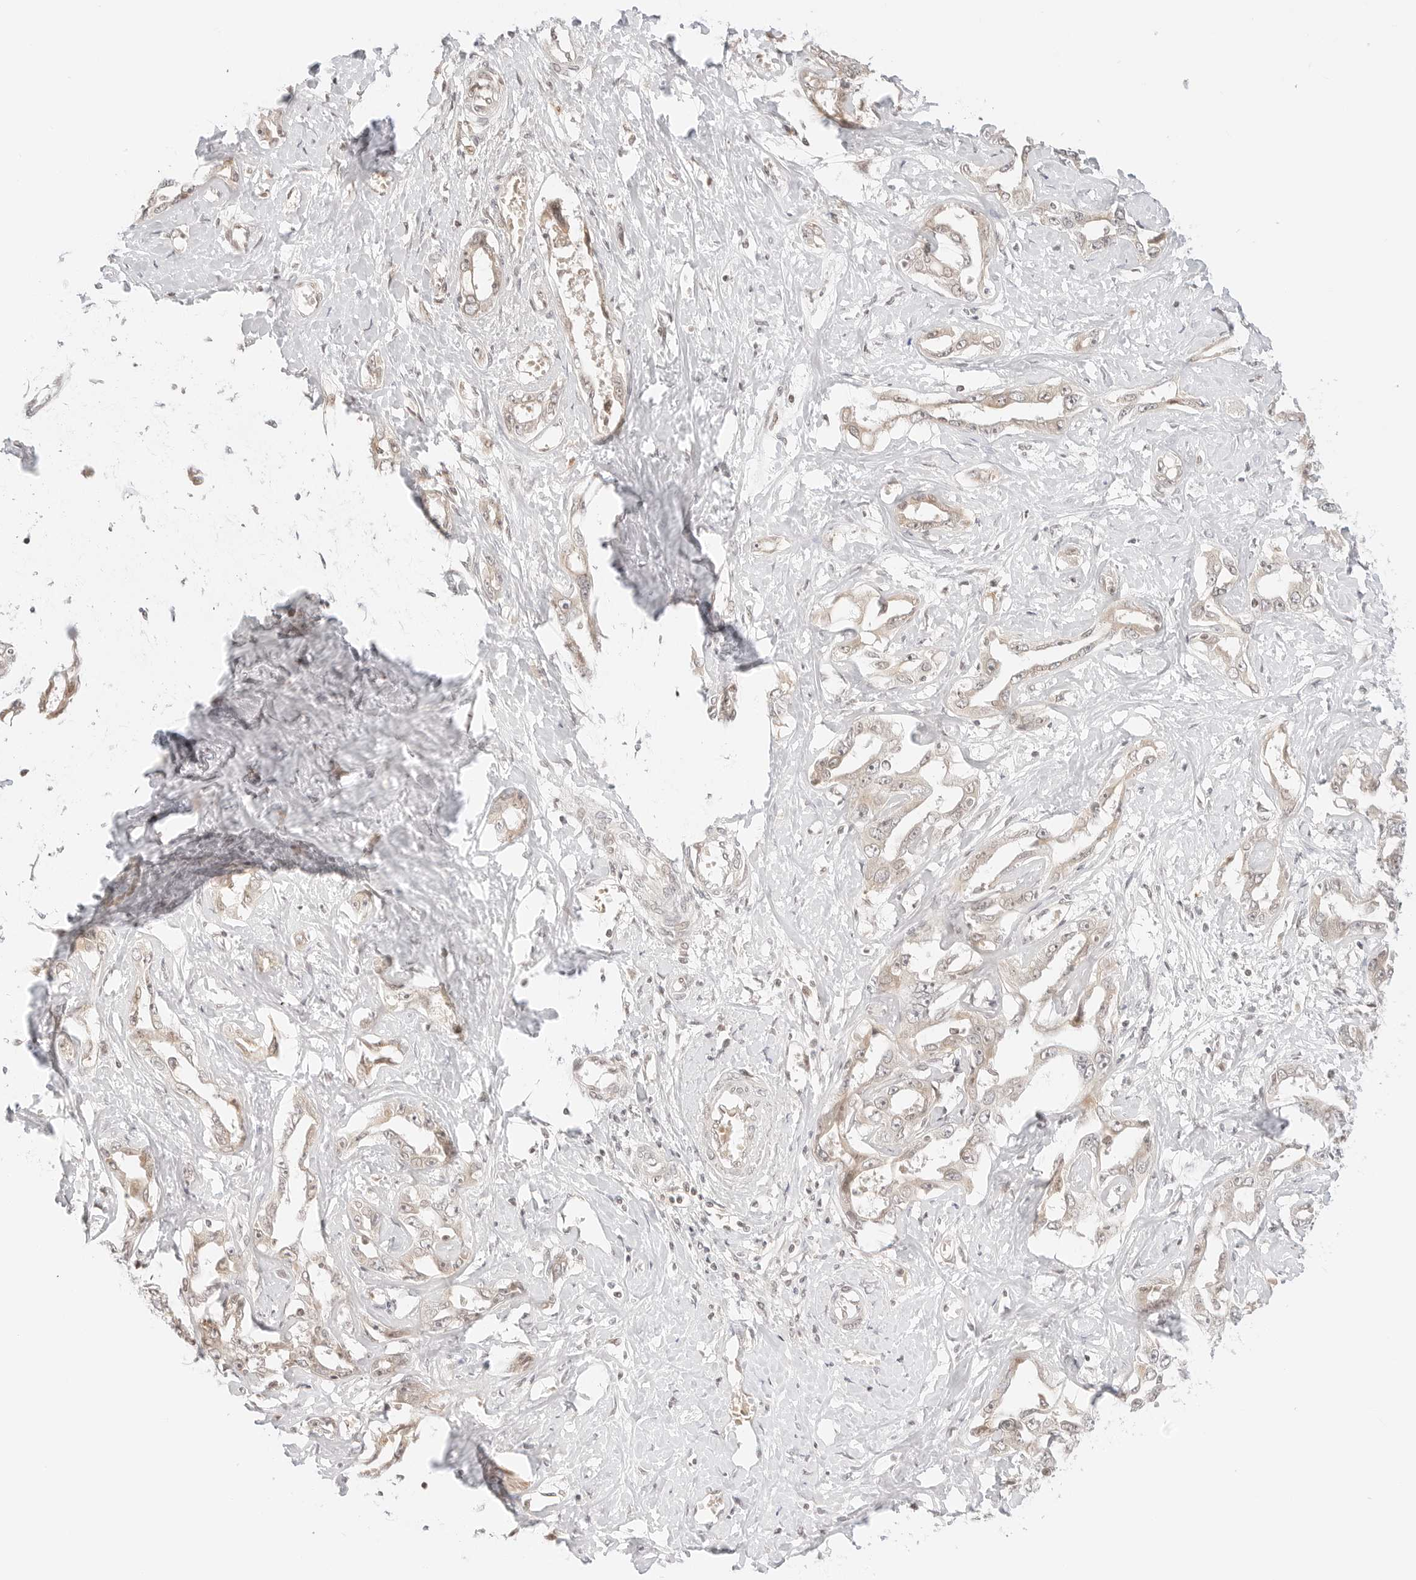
{"staining": {"intensity": "weak", "quantity": "25%-75%", "location": "cytoplasmic/membranous,nuclear"}, "tissue": "liver cancer", "cell_type": "Tumor cells", "image_type": "cancer", "snomed": [{"axis": "morphology", "description": "Cholangiocarcinoma"}, {"axis": "topography", "description": "Liver"}], "caption": "Tumor cells display low levels of weak cytoplasmic/membranous and nuclear positivity in about 25%-75% of cells in human liver cancer. Using DAB (3,3'-diaminobenzidine) (brown) and hematoxylin (blue) stains, captured at high magnification using brightfield microscopy.", "gene": "RPS6KL1", "patient": {"sex": "male", "age": 59}}